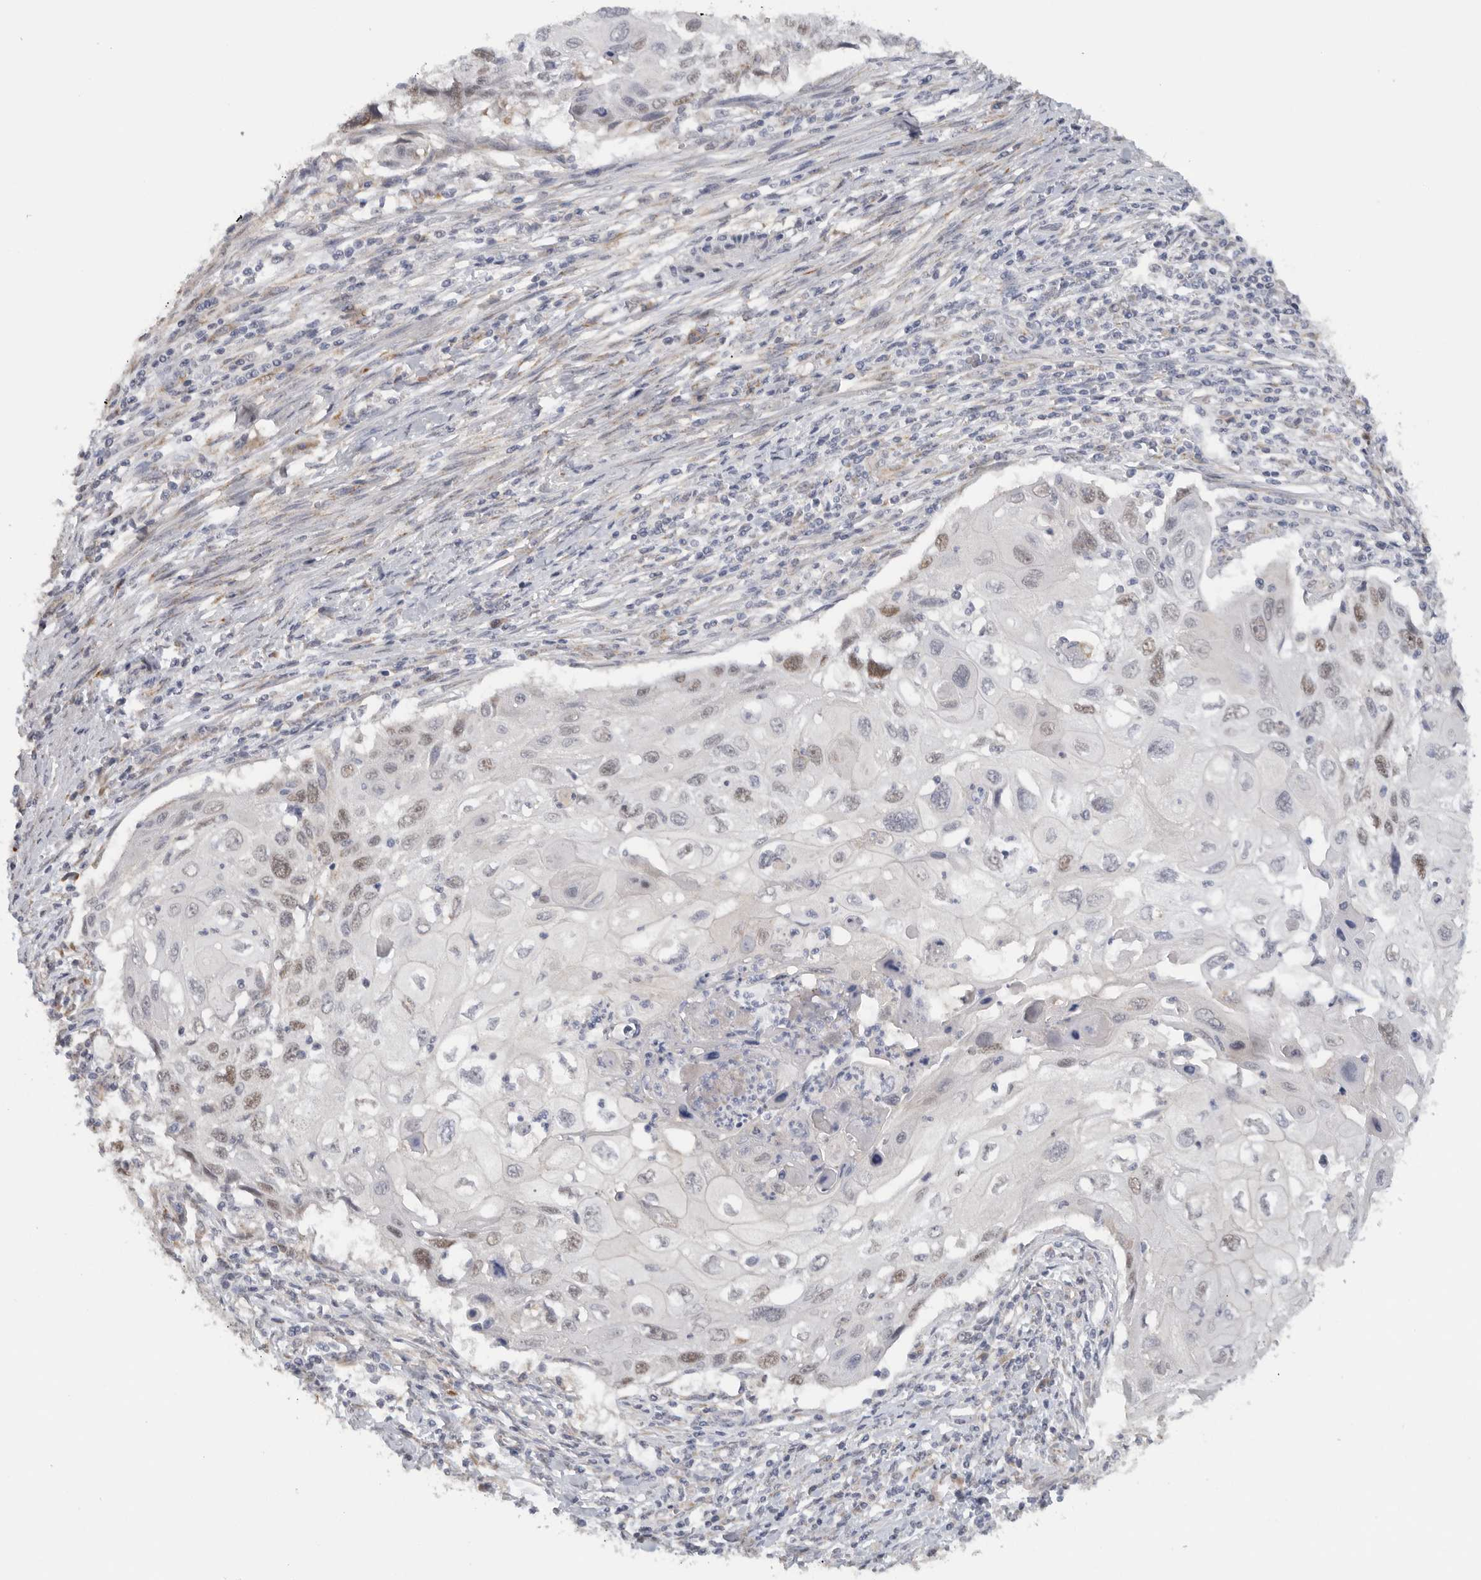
{"staining": {"intensity": "weak", "quantity": ">75%", "location": "nuclear"}, "tissue": "cervical cancer", "cell_type": "Tumor cells", "image_type": "cancer", "snomed": [{"axis": "morphology", "description": "Squamous cell carcinoma, NOS"}, {"axis": "topography", "description": "Cervix"}], "caption": "Protein positivity by IHC reveals weak nuclear positivity in approximately >75% of tumor cells in cervical cancer.", "gene": "DYRK2", "patient": {"sex": "female", "age": 70}}